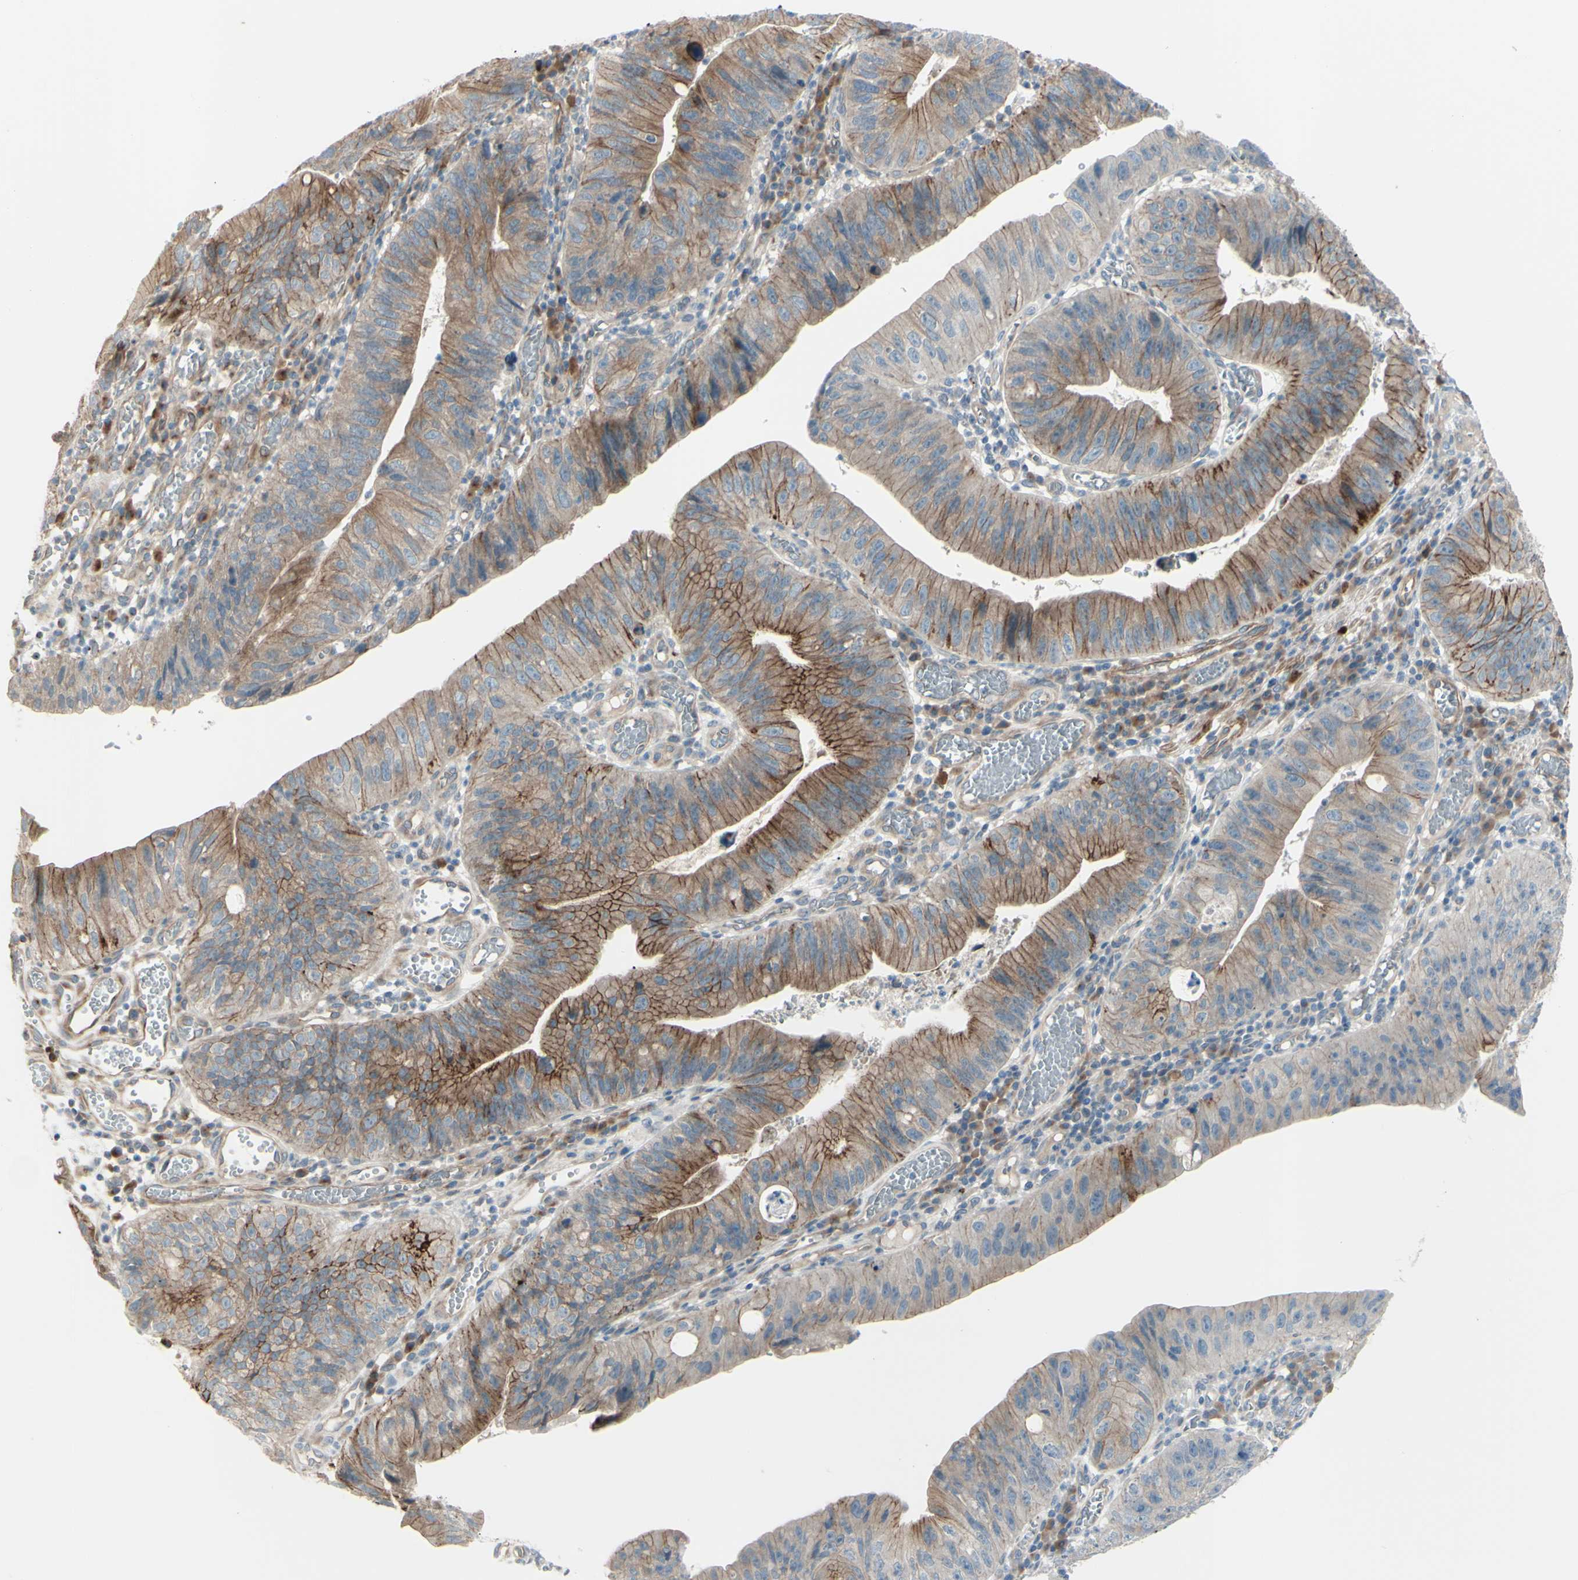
{"staining": {"intensity": "strong", "quantity": "25%-75%", "location": "cytoplasmic/membranous"}, "tissue": "stomach cancer", "cell_type": "Tumor cells", "image_type": "cancer", "snomed": [{"axis": "morphology", "description": "Adenocarcinoma, NOS"}, {"axis": "topography", "description": "Stomach"}], "caption": "Stomach adenocarcinoma stained for a protein demonstrates strong cytoplasmic/membranous positivity in tumor cells.", "gene": "LRRK1", "patient": {"sex": "male", "age": 59}}